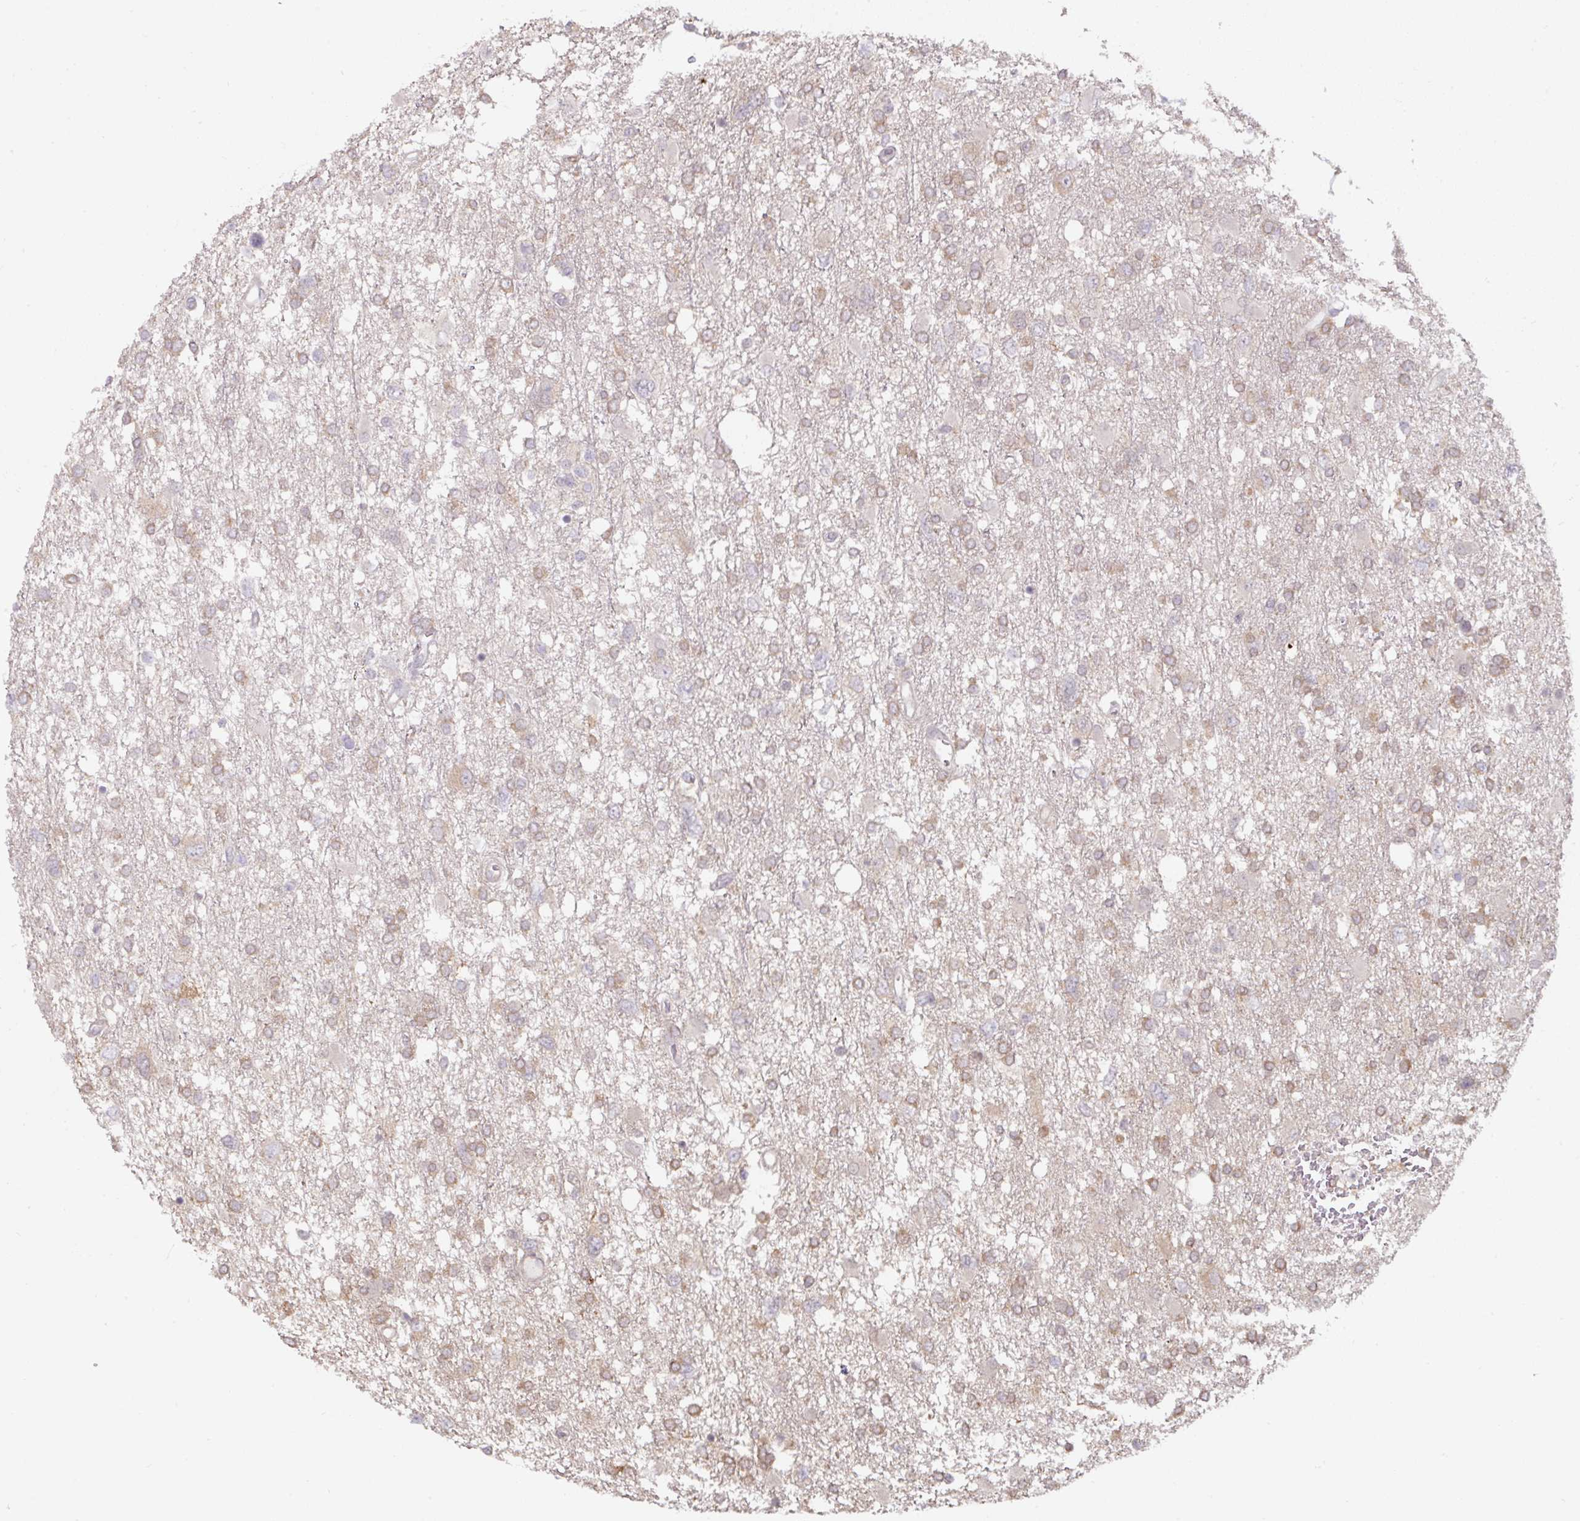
{"staining": {"intensity": "moderate", "quantity": "25%-75%", "location": "cytoplasmic/membranous"}, "tissue": "glioma", "cell_type": "Tumor cells", "image_type": "cancer", "snomed": [{"axis": "morphology", "description": "Glioma, malignant, High grade"}, {"axis": "topography", "description": "Brain"}], "caption": "Malignant high-grade glioma stained for a protein (brown) exhibits moderate cytoplasmic/membranous positive staining in about 25%-75% of tumor cells.", "gene": "ST13", "patient": {"sex": "male", "age": 61}}